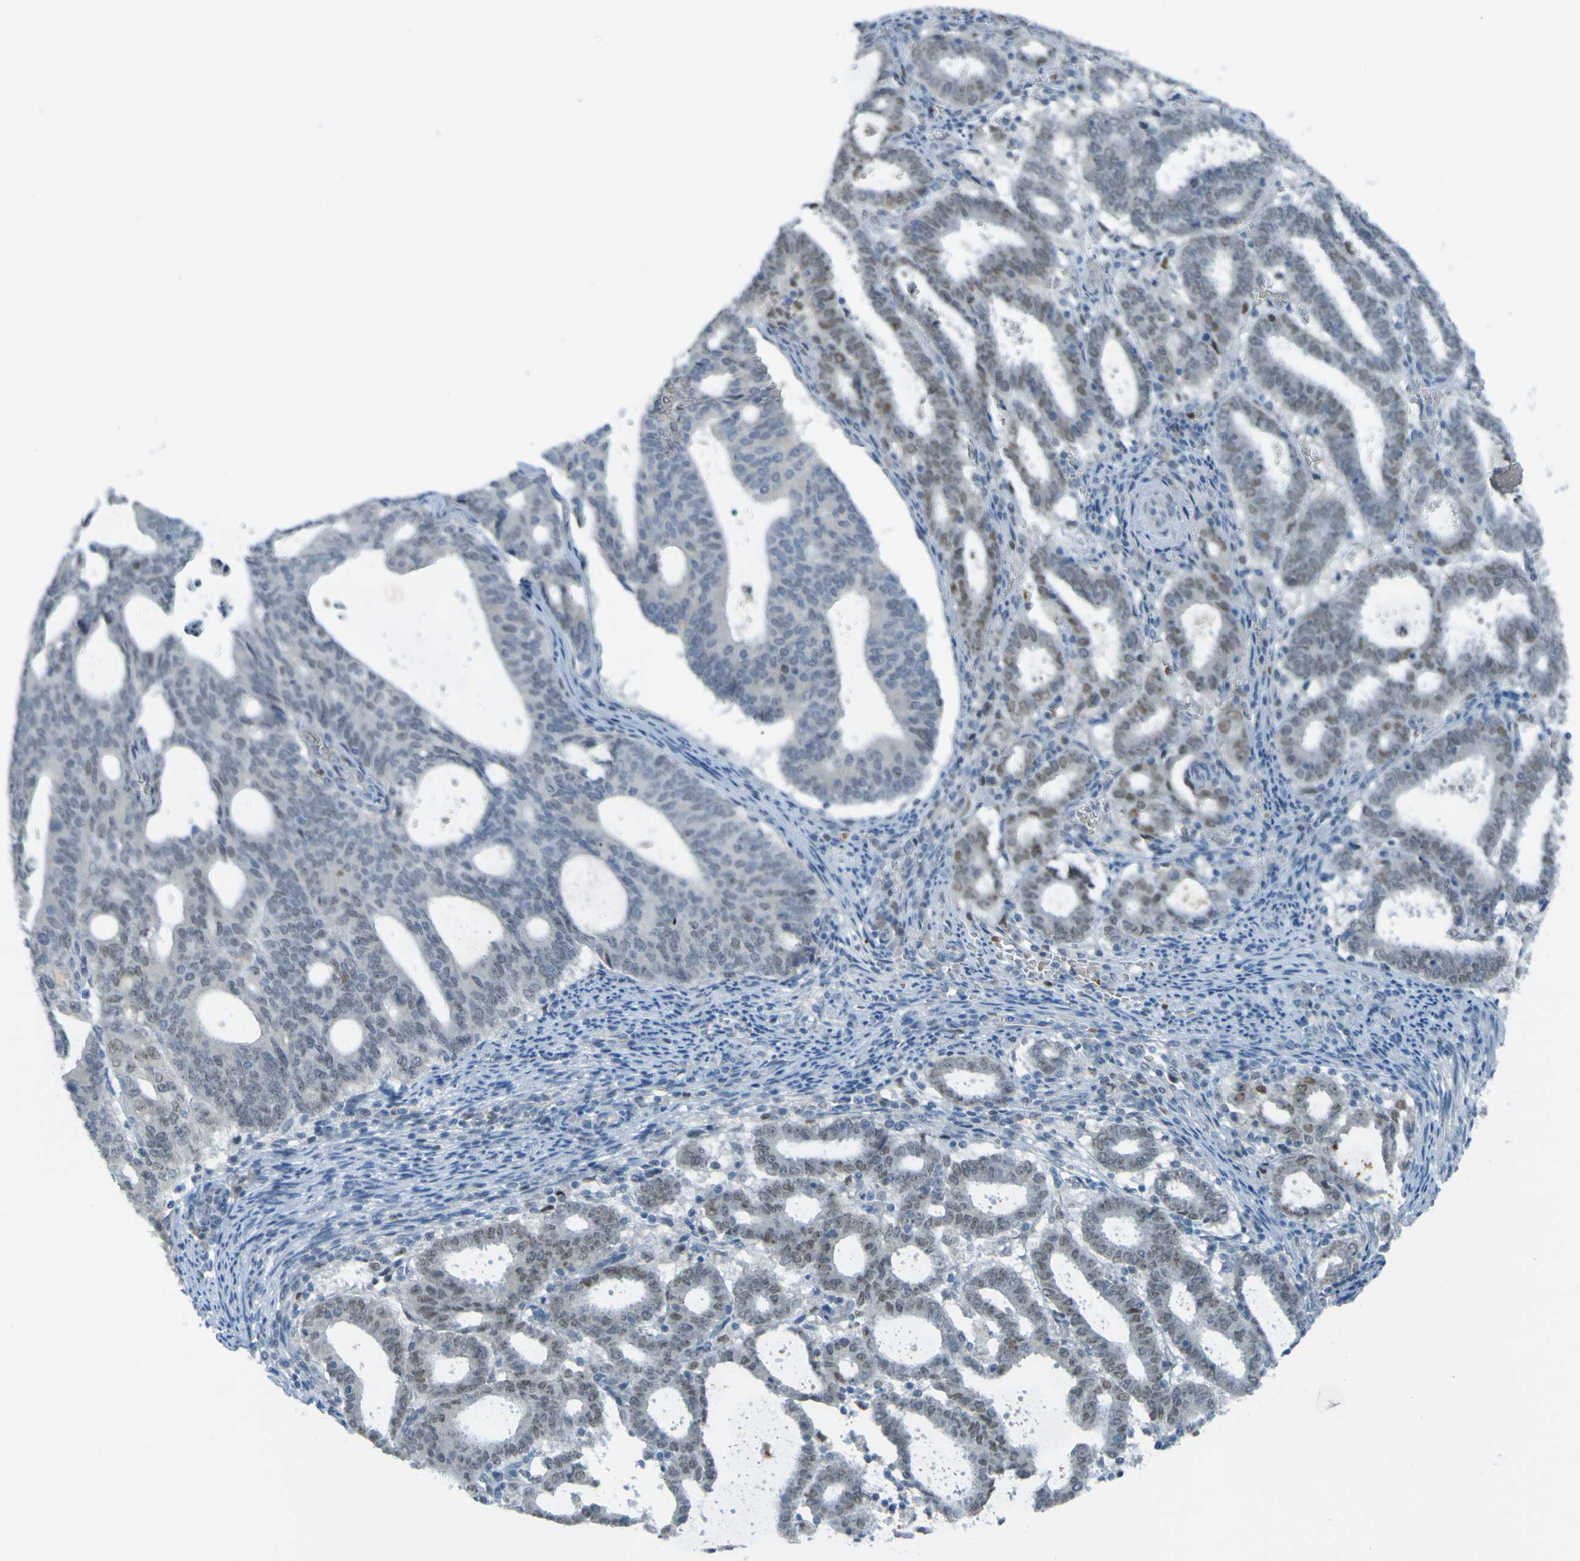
{"staining": {"intensity": "negative", "quantity": "none", "location": "none"}, "tissue": "endometrial cancer", "cell_type": "Tumor cells", "image_type": "cancer", "snomed": [{"axis": "morphology", "description": "Adenocarcinoma, NOS"}, {"axis": "topography", "description": "Uterus"}], "caption": "An immunohistochemistry micrograph of adenocarcinoma (endometrial) is shown. There is no staining in tumor cells of adenocarcinoma (endometrial).", "gene": "USP36", "patient": {"sex": "female", "age": 83}}